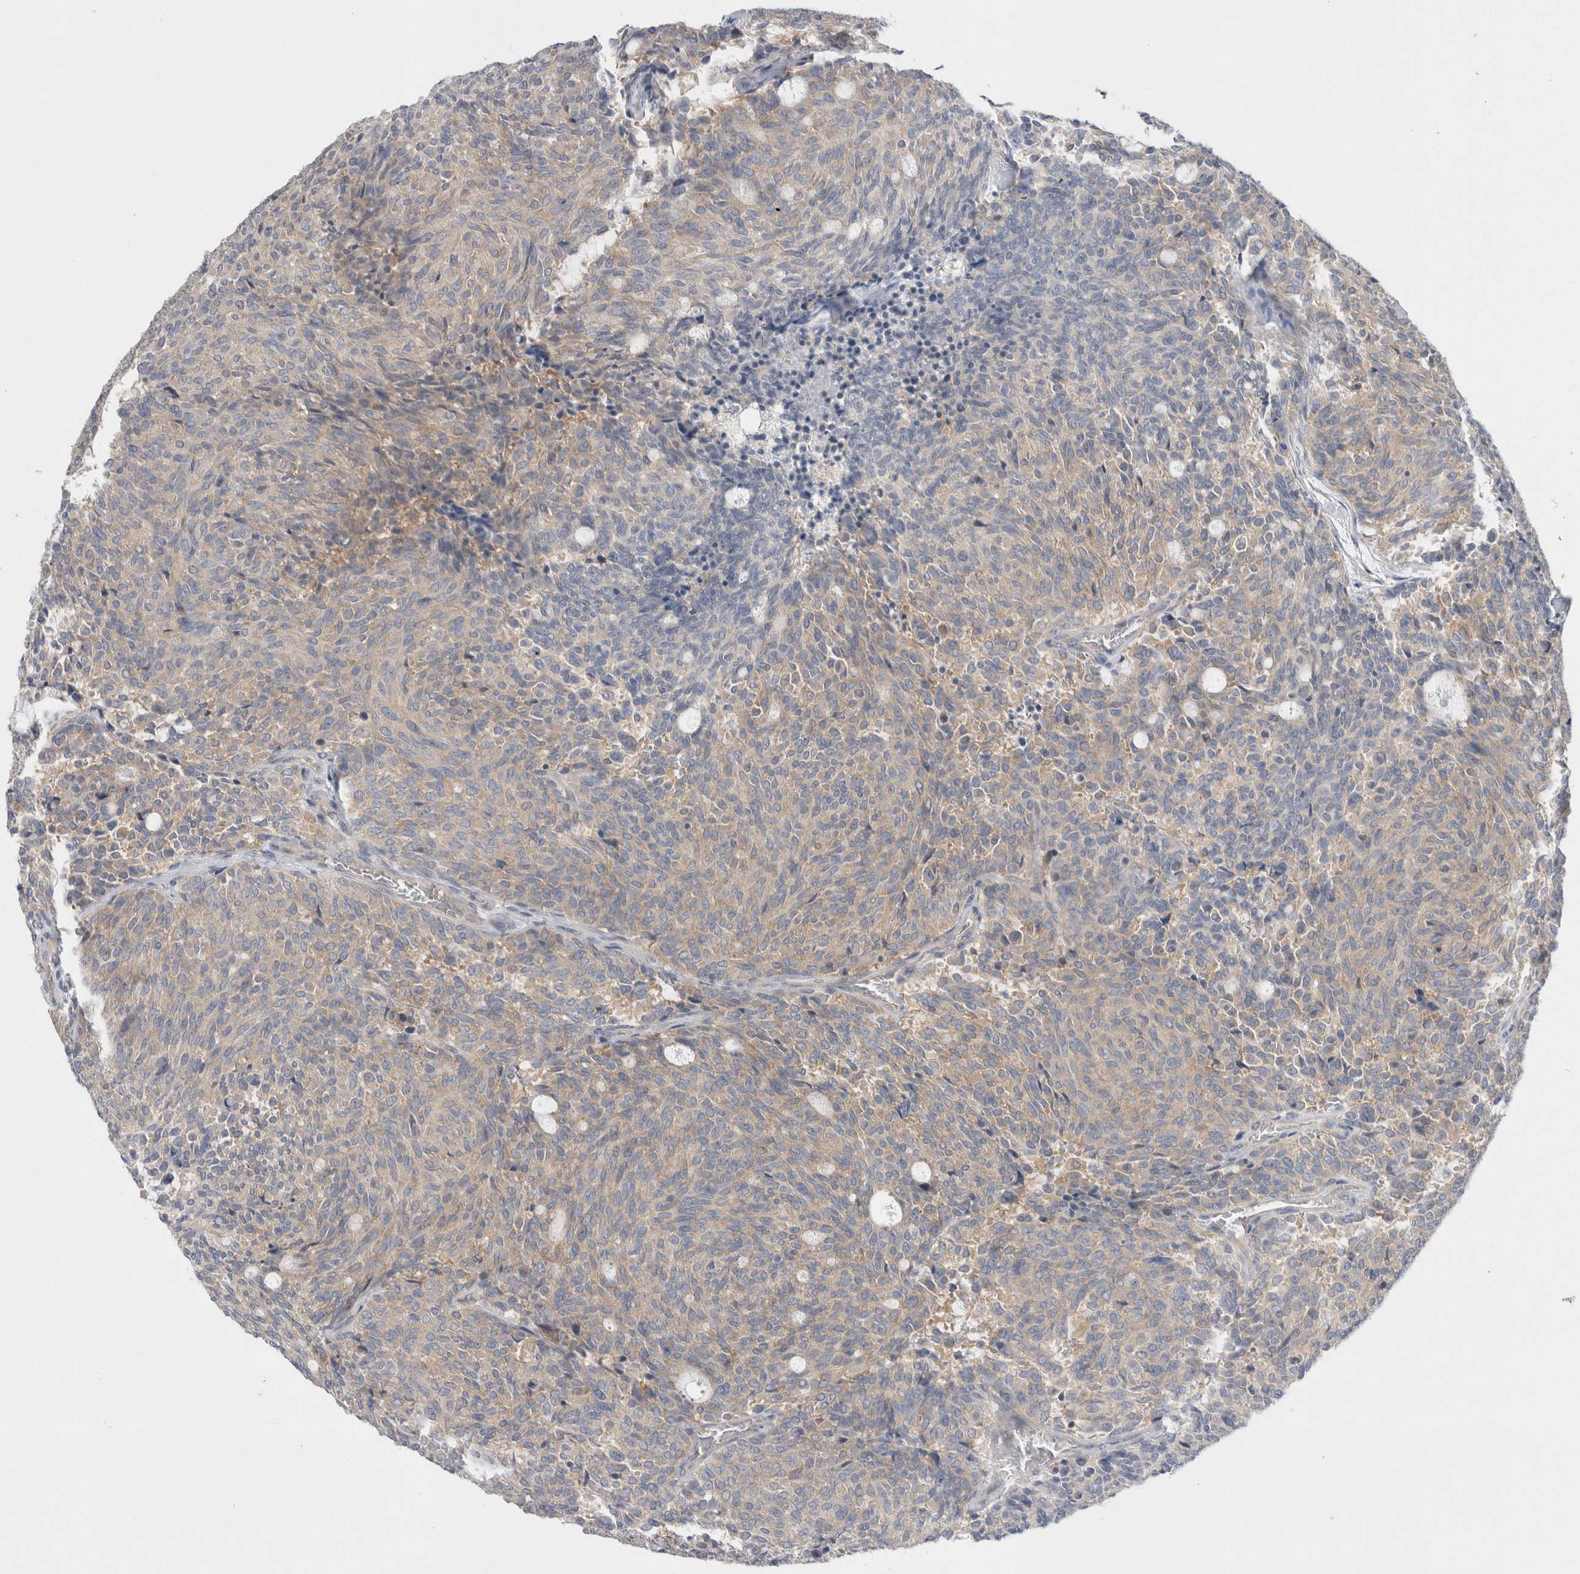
{"staining": {"intensity": "negative", "quantity": "none", "location": "none"}, "tissue": "carcinoid", "cell_type": "Tumor cells", "image_type": "cancer", "snomed": [{"axis": "morphology", "description": "Carcinoid, malignant, NOS"}, {"axis": "topography", "description": "Pancreas"}], "caption": "Tumor cells are negative for protein expression in human carcinoid (malignant). (Stains: DAB immunohistochemistry (IHC) with hematoxylin counter stain, Microscopy: brightfield microscopy at high magnification).", "gene": "WIPF2", "patient": {"sex": "female", "age": 54}}